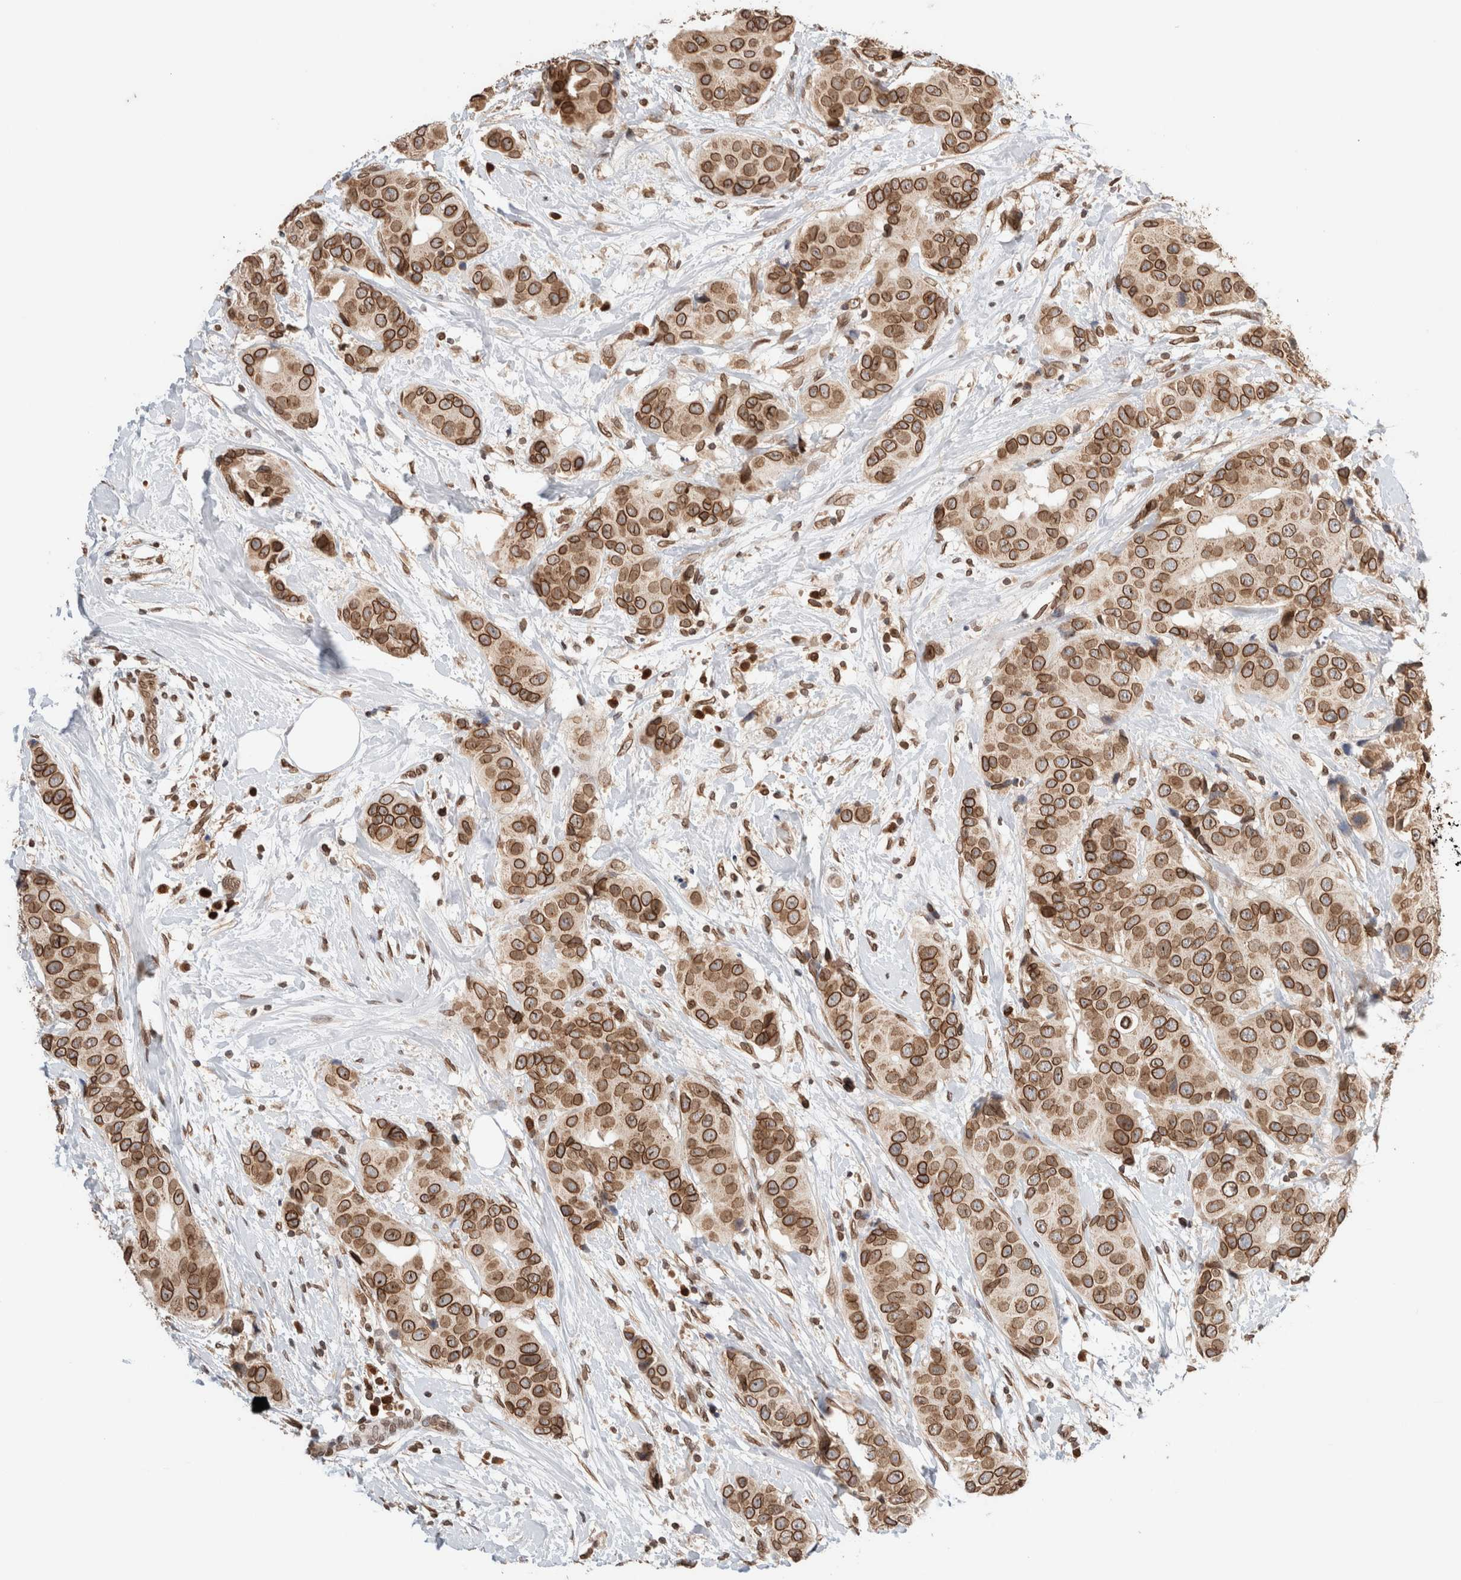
{"staining": {"intensity": "strong", "quantity": ">75%", "location": "cytoplasmic/membranous,nuclear"}, "tissue": "breast cancer", "cell_type": "Tumor cells", "image_type": "cancer", "snomed": [{"axis": "morphology", "description": "Normal tissue, NOS"}, {"axis": "morphology", "description": "Duct carcinoma"}, {"axis": "topography", "description": "Breast"}], "caption": "The histopathology image shows staining of breast cancer (infiltrating ductal carcinoma), revealing strong cytoplasmic/membranous and nuclear protein expression (brown color) within tumor cells.", "gene": "TPR", "patient": {"sex": "female", "age": 39}}